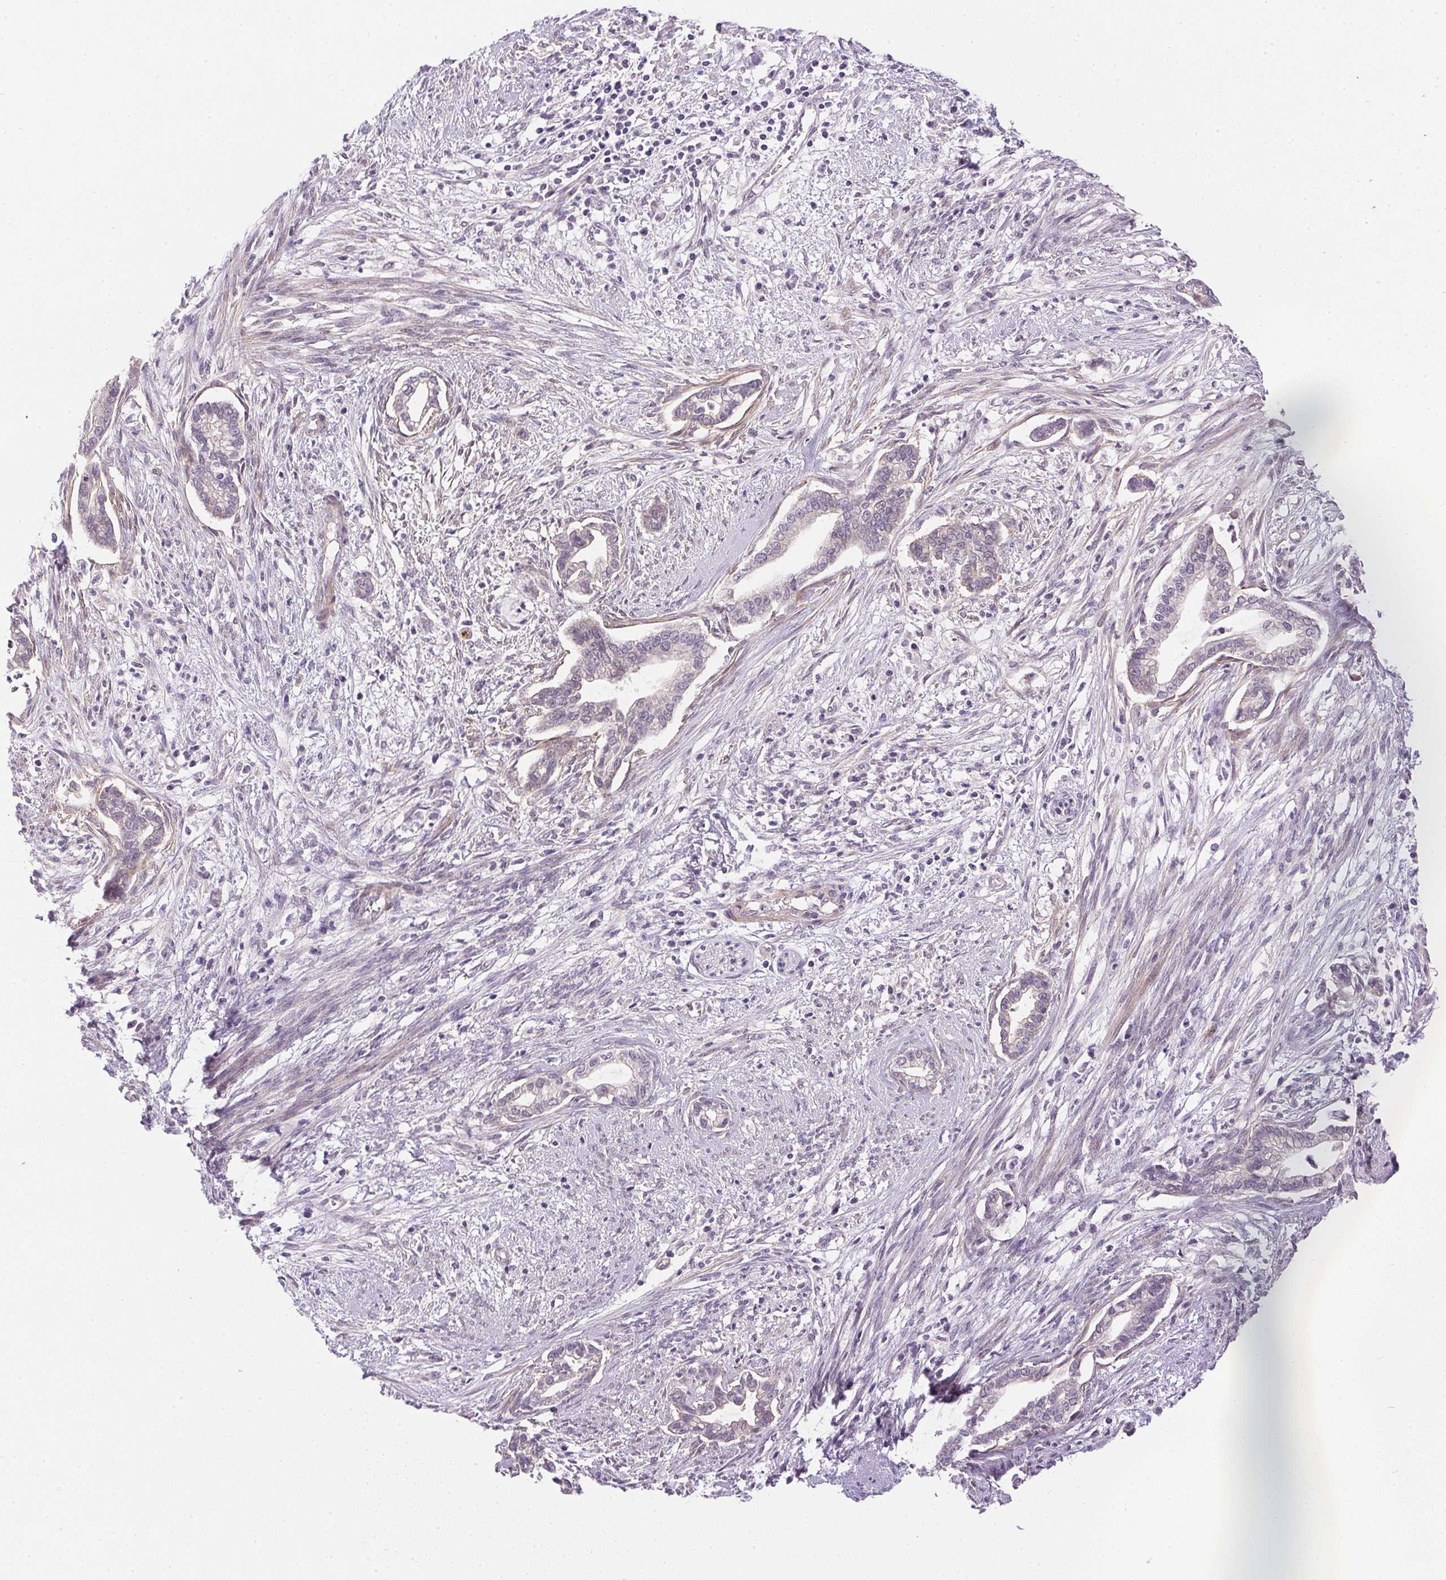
{"staining": {"intensity": "negative", "quantity": "none", "location": "none"}, "tissue": "cervical cancer", "cell_type": "Tumor cells", "image_type": "cancer", "snomed": [{"axis": "morphology", "description": "Adenocarcinoma, NOS"}, {"axis": "topography", "description": "Cervix"}], "caption": "Immunohistochemical staining of human cervical adenocarcinoma shows no significant positivity in tumor cells.", "gene": "PRL", "patient": {"sex": "female", "age": 62}}